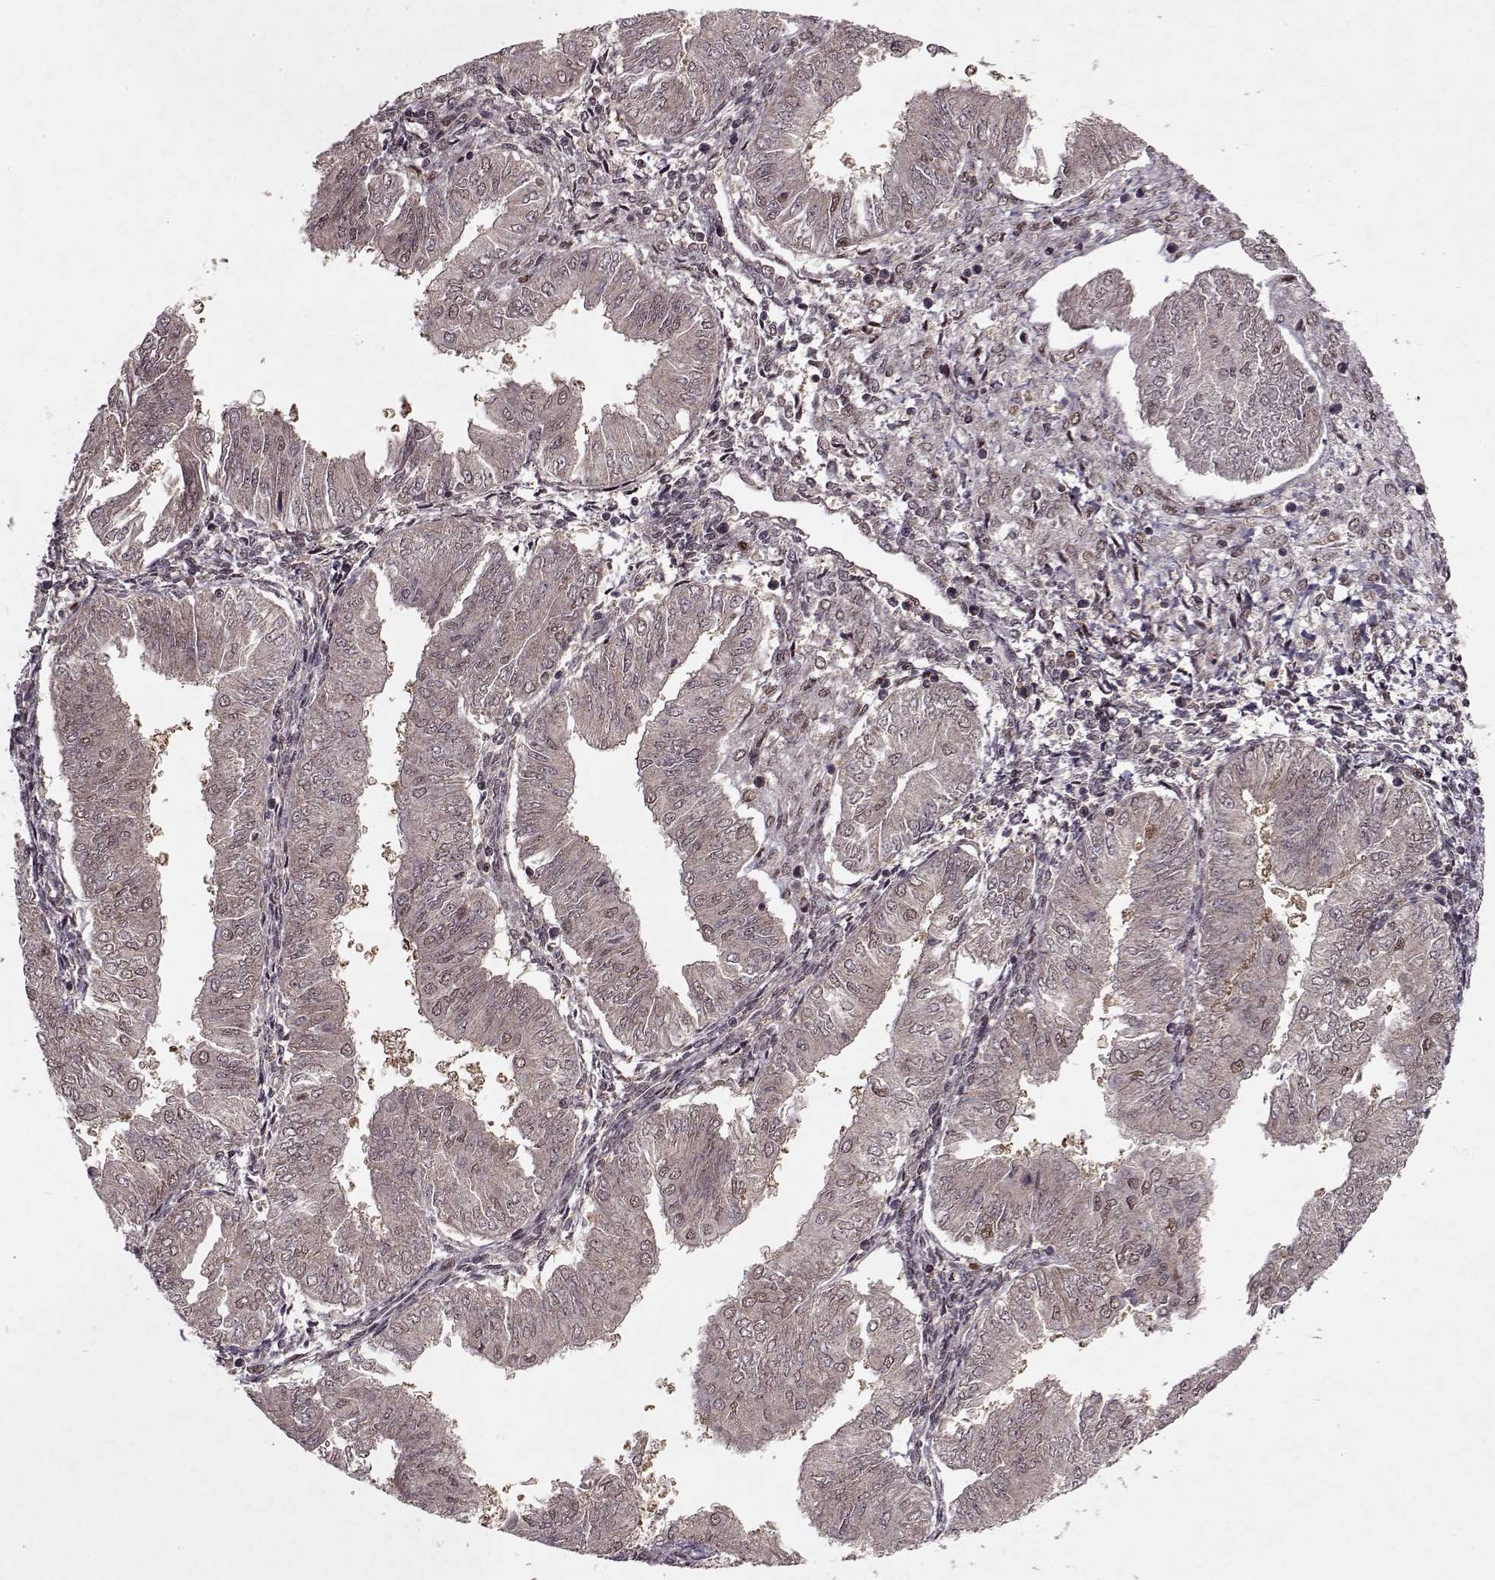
{"staining": {"intensity": "negative", "quantity": "none", "location": "none"}, "tissue": "endometrial cancer", "cell_type": "Tumor cells", "image_type": "cancer", "snomed": [{"axis": "morphology", "description": "Adenocarcinoma, NOS"}, {"axis": "topography", "description": "Endometrium"}], "caption": "This is an IHC photomicrograph of adenocarcinoma (endometrial). There is no expression in tumor cells.", "gene": "PSMA7", "patient": {"sex": "female", "age": 53}}